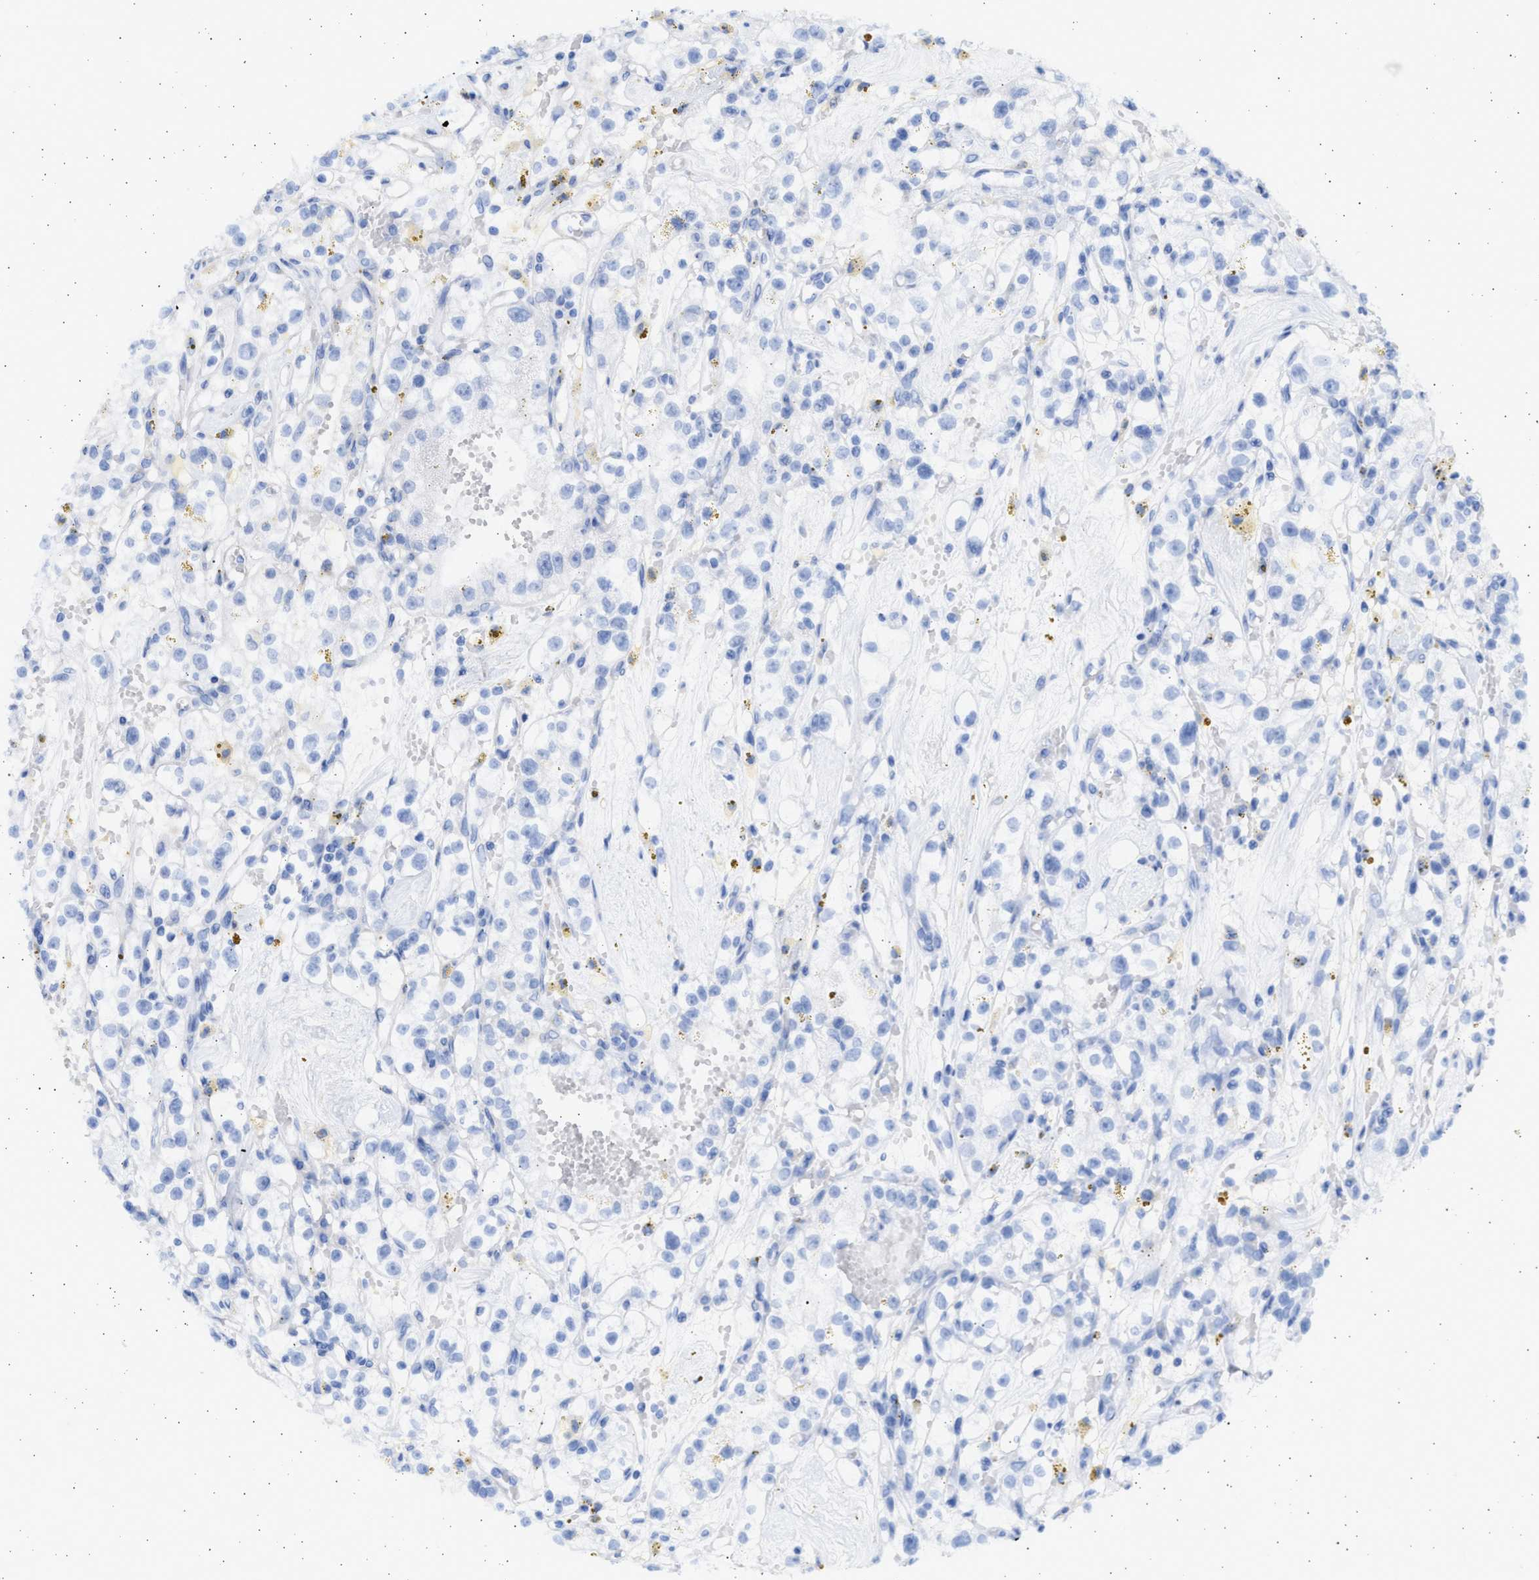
{"staining": {"intensity": "negative", "quantity": "none", "location": "none"}, "tissue": "renal cancer", "cell_type": "Tumor cells", "image_type": "cancer", "snomed": [{"axis": "morphology", "description": "Adenocarcinoma, NOS"}, {"axis": "topography", "description": "Kidney"}], "caption": "Renal cancer was stained to show a protein in brown. There is no significant positivity in tumor cells.", "gene": "NBR1", "patient": {"sex": "male", "age": 56}}